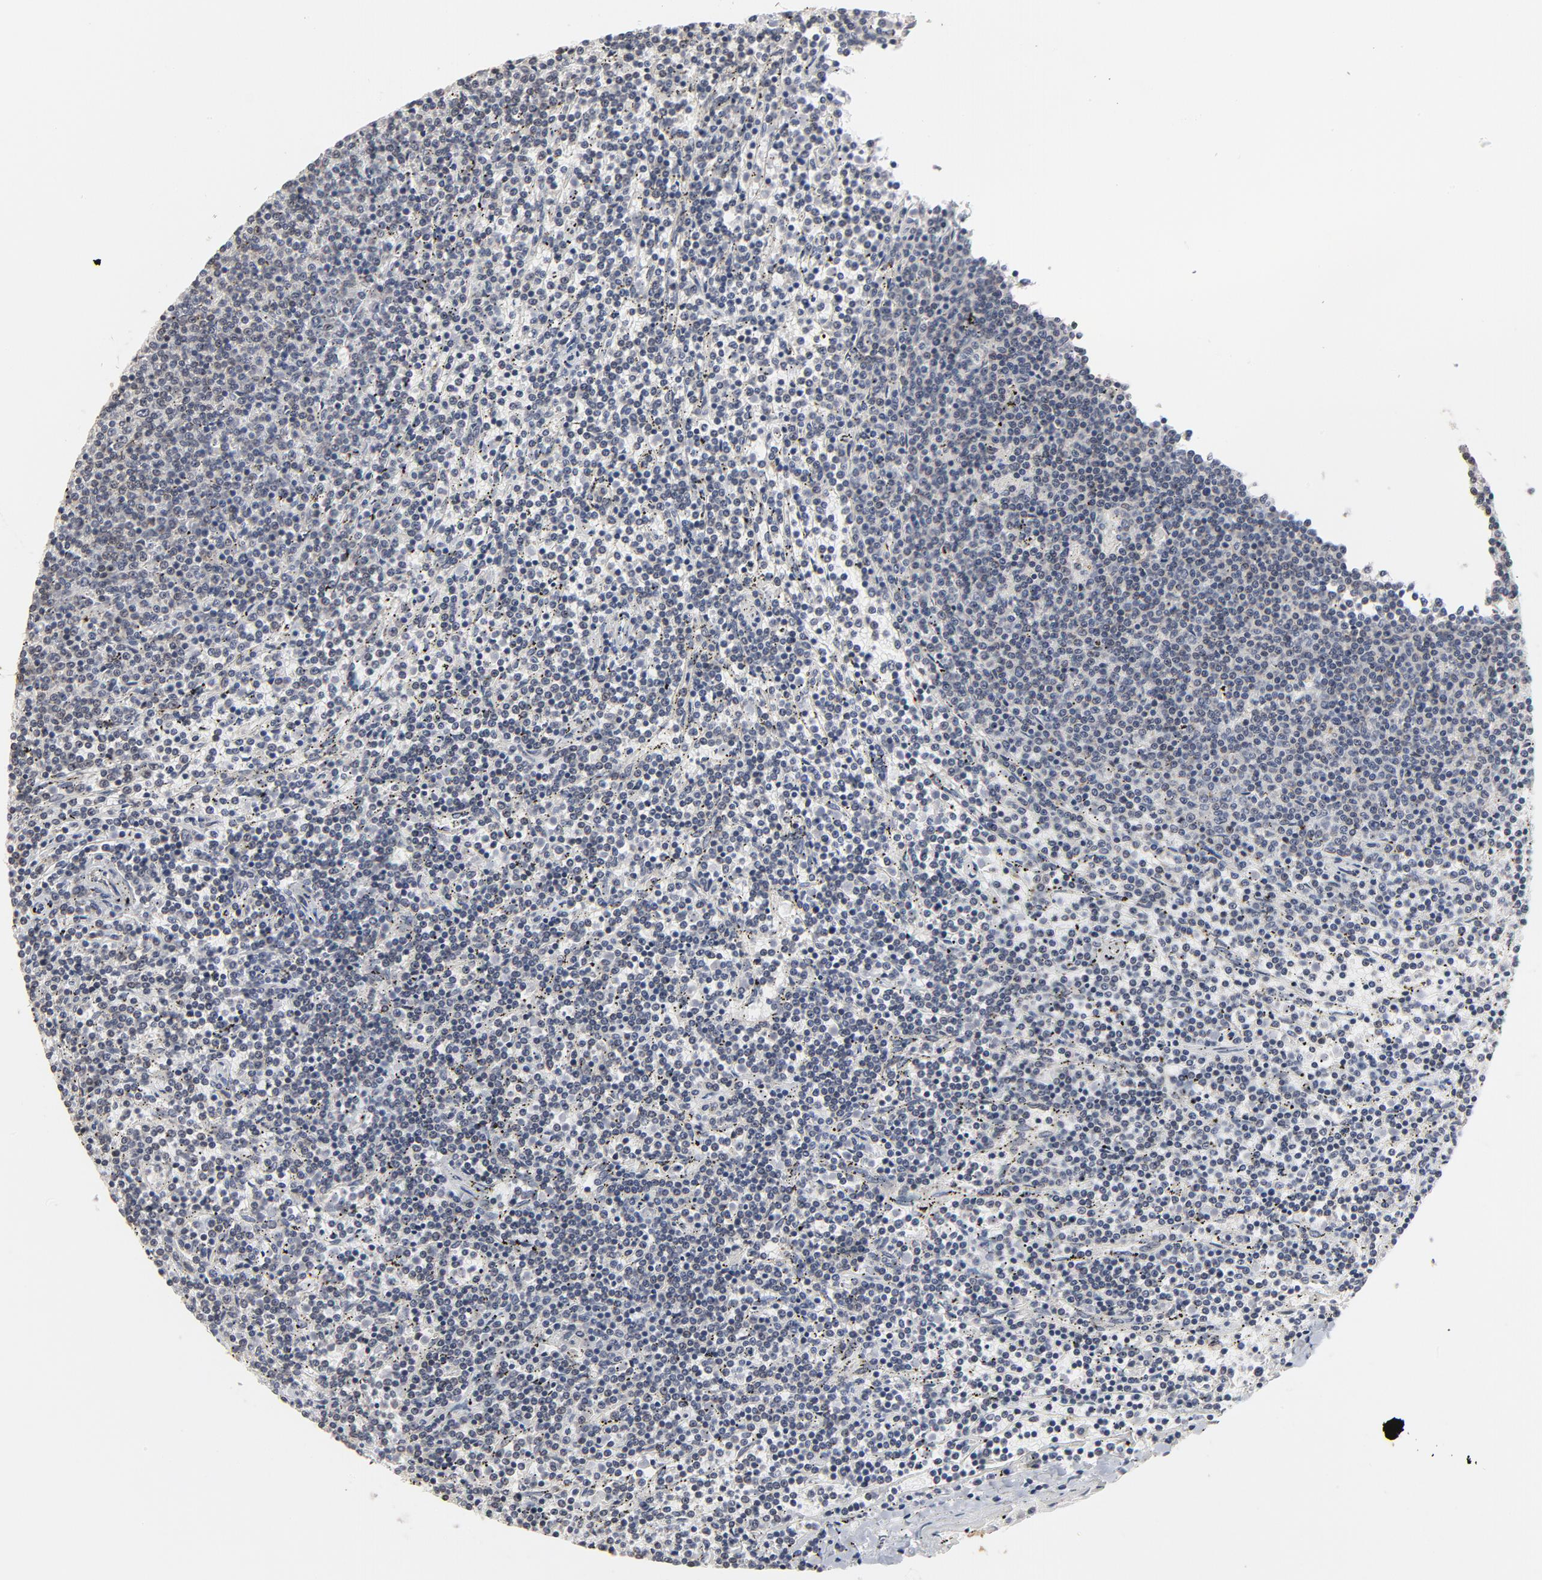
{"staining": {"intensity": "negative", "quantity": "none", "location": "none"}, "tissue": "lymphoma", "cell_type": "Tumor cells", "image_type": "cancer", "snomed": [{"axis": "morphology", "description": "Malignant lymphoma, non-Hodgkin's type, Low grade"}, {"axis": "topography", "description": "Spleen"}], "caption": "This is an IHC micrograph of malignant lymphoma, non-Hodgkin's type (low-grade). There is no positivity in tumor cells.", "gene": "PPP1R1B", "patient": {"sex": "female", "age": 50}}